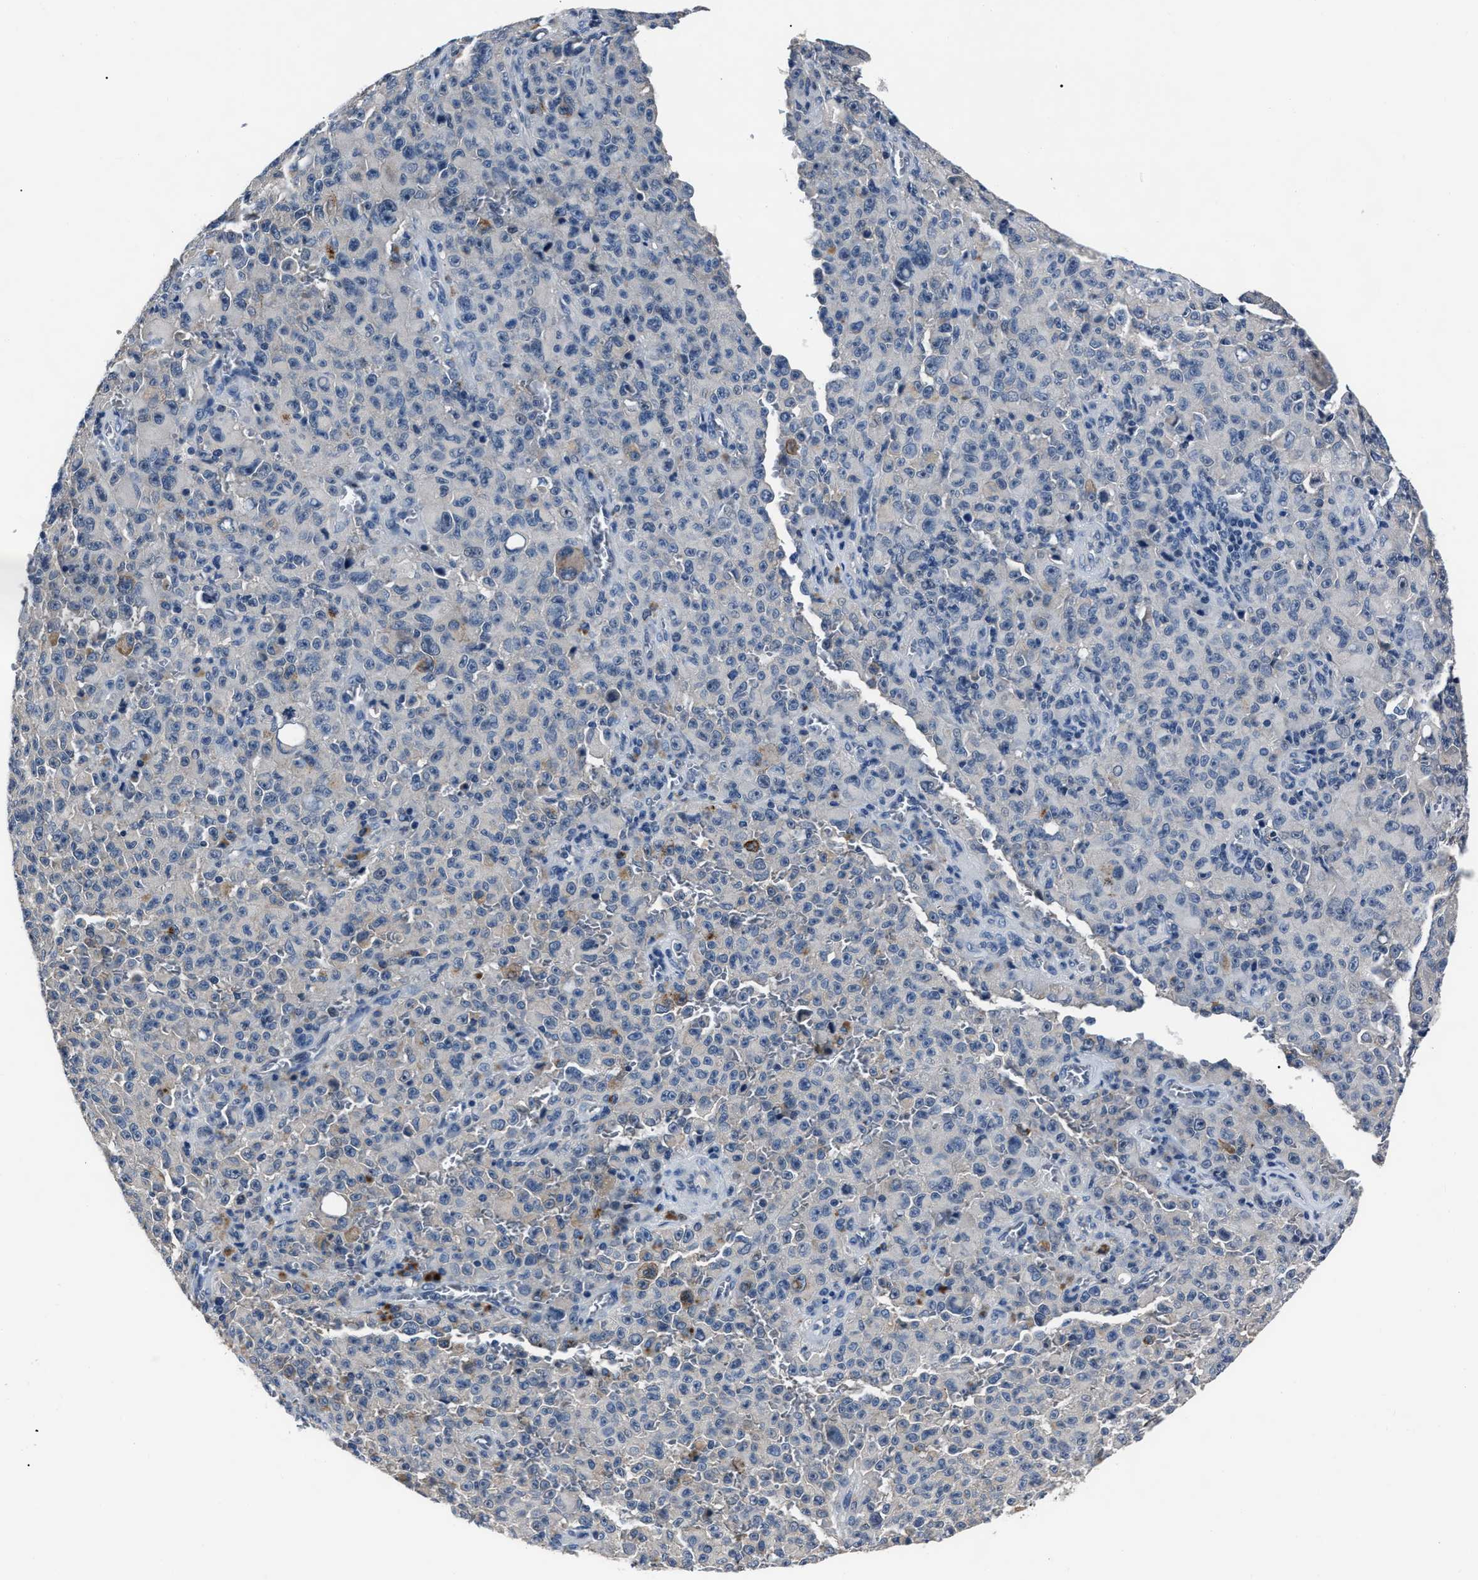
{"staining": {"intensity": "negative", "quantity": "none", "location": "none"}, "tissue": "melanoma", "cell_type": "Tumor cells", "image_type": "cancer", "snomed": [{"axis": "morphology", "description": "Malignant melanoma, NOS"}, {"axis": "topography", "description": "Skin"}], "caption": "IHC of human malignant melanoma displays no positivity in tumor cells.", "gene": "LRWD1", "patient": {"sex": "female", "age": 82}}